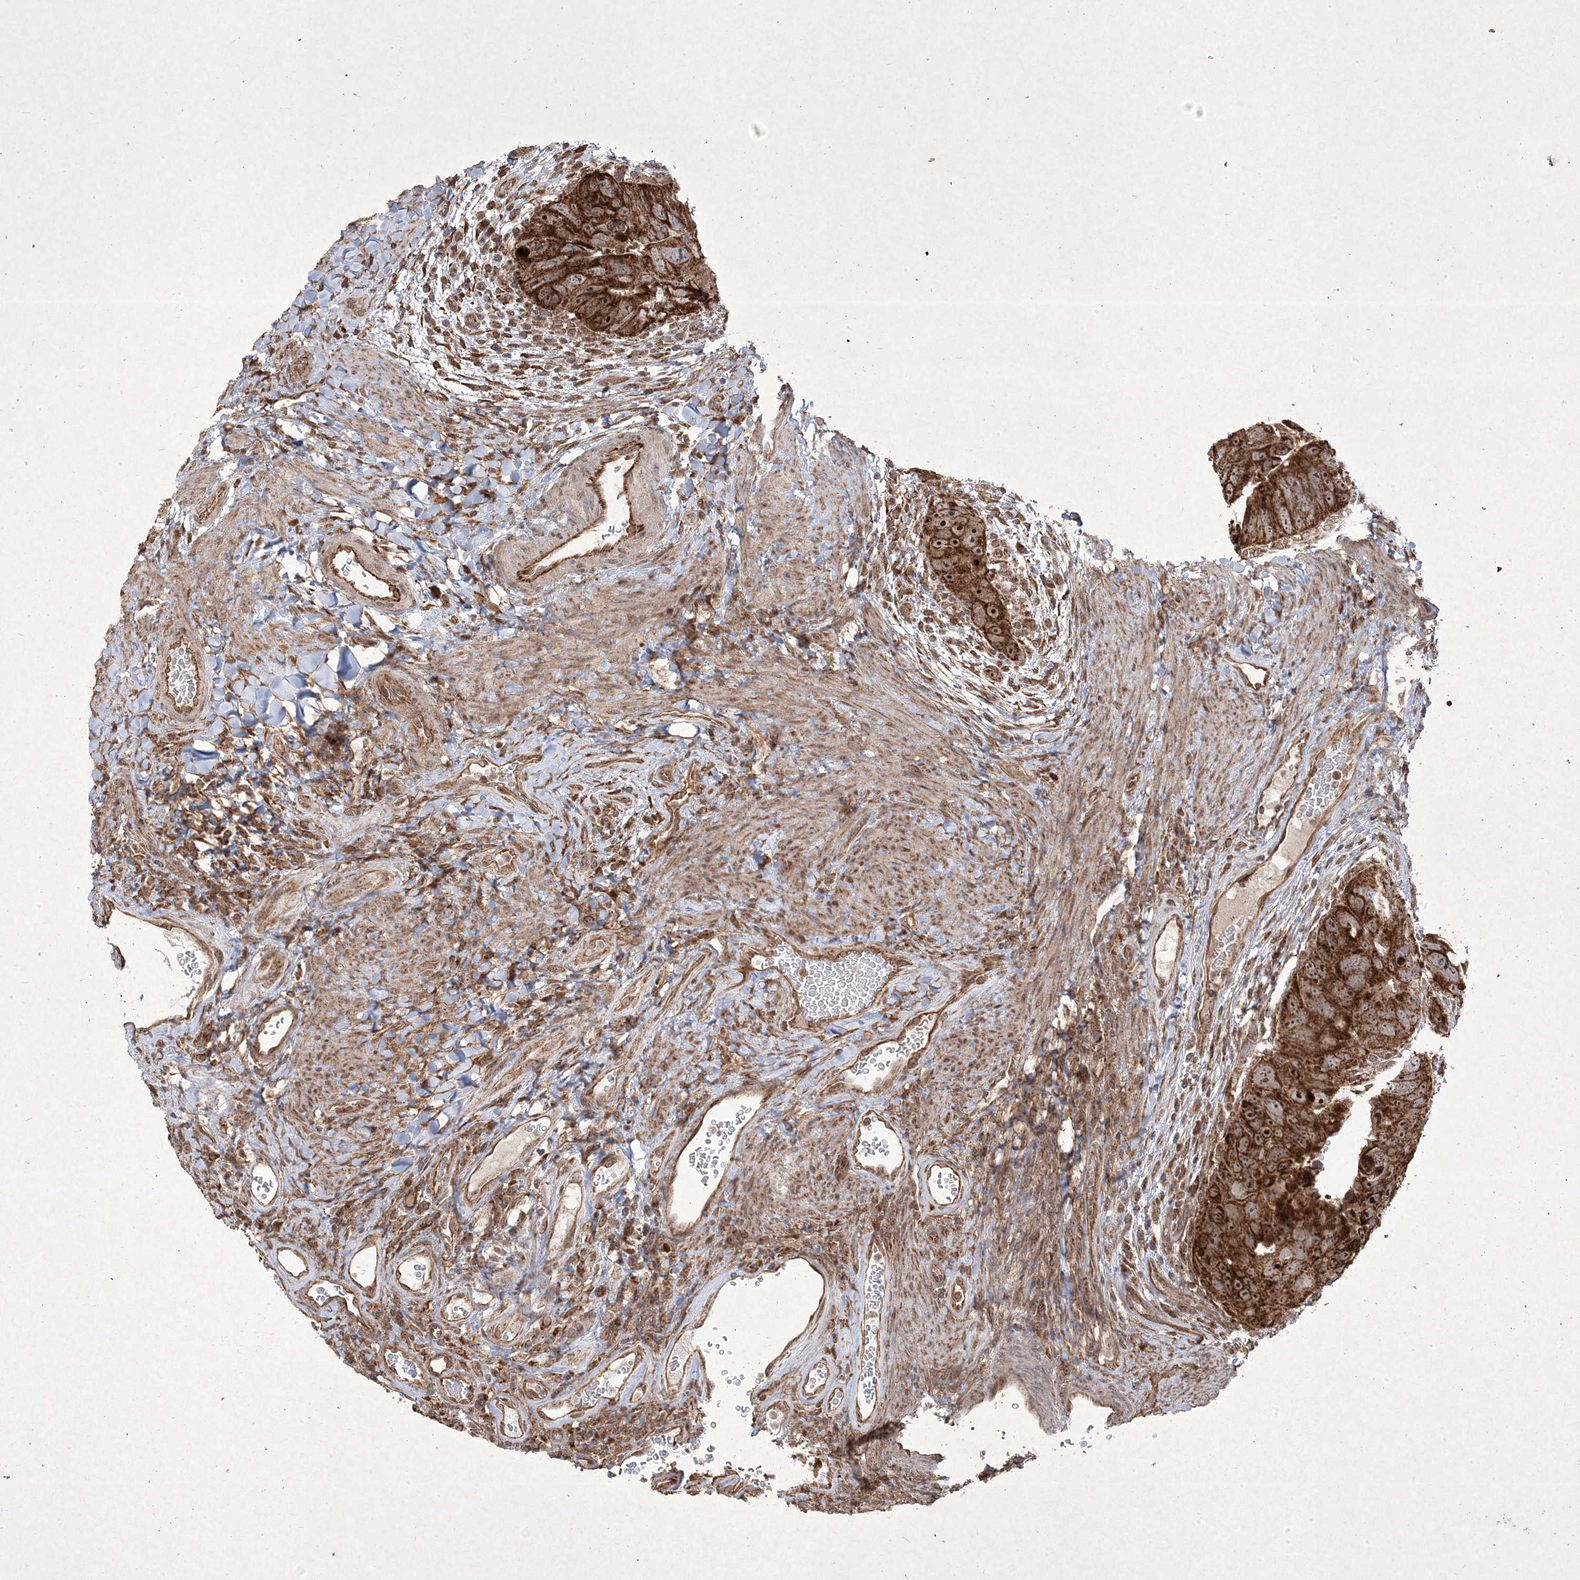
{"staining": {"intensity": "strong", "quantity": ">75%", "location": "cytoplasmic/membranous,nuclear"}, "tissue": "colorectal cancer", "cell_type": "Tumor cells", "image_type": "cancer", "snomed": [{"axis": "morphology", "description": "Adenocarcinoma, NOS"}, {"axis": "topography", "description": "Rectum"}], "caption": "Human colorectal cancer (adenocarcinoma) stained with a protein marker shows strong staining in tumor cells.", "gene": "PLEKHM2", "patient": {"sex": "male", "age": 59}}